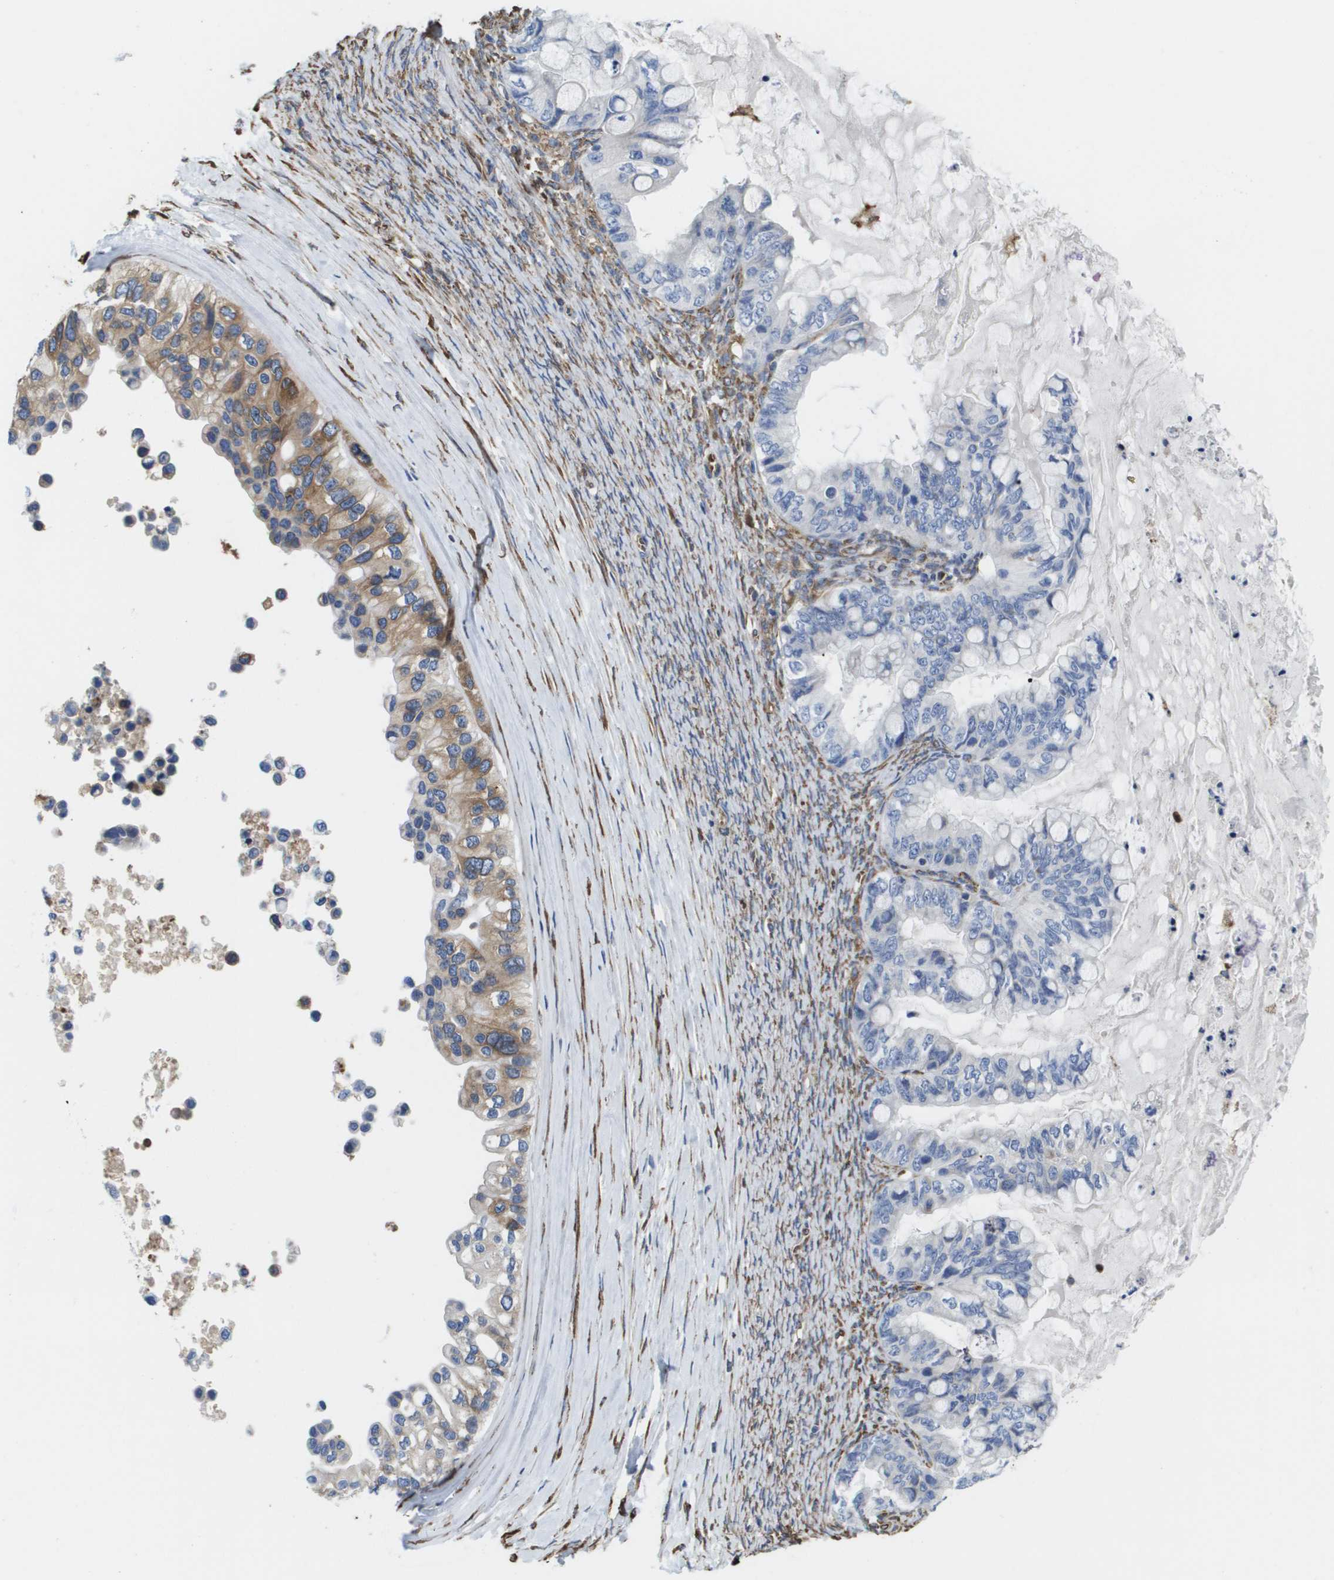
{"staining": {"intensity": "moderate", "quantity": "<25%", "location": "cytoplasmic/membranous"}, "tissue": "ovarian cancer", "cell_type": "Tumor cells", "image_type": "cancer", "snomed": [{"axis": "morphology", "description": "Cystadenocarcinoma, mucinous, NOS"}, {"axis": "topography", "description": "Ovary"}], "caption": "Tumor cells demonstrate low levels of moderate cytoplasmic/membranous positivity in approximately <25% of cells in human ovarian cancer.", "gene": "ST3GAL2", "patient": {"sex": "female", "age": 80}}